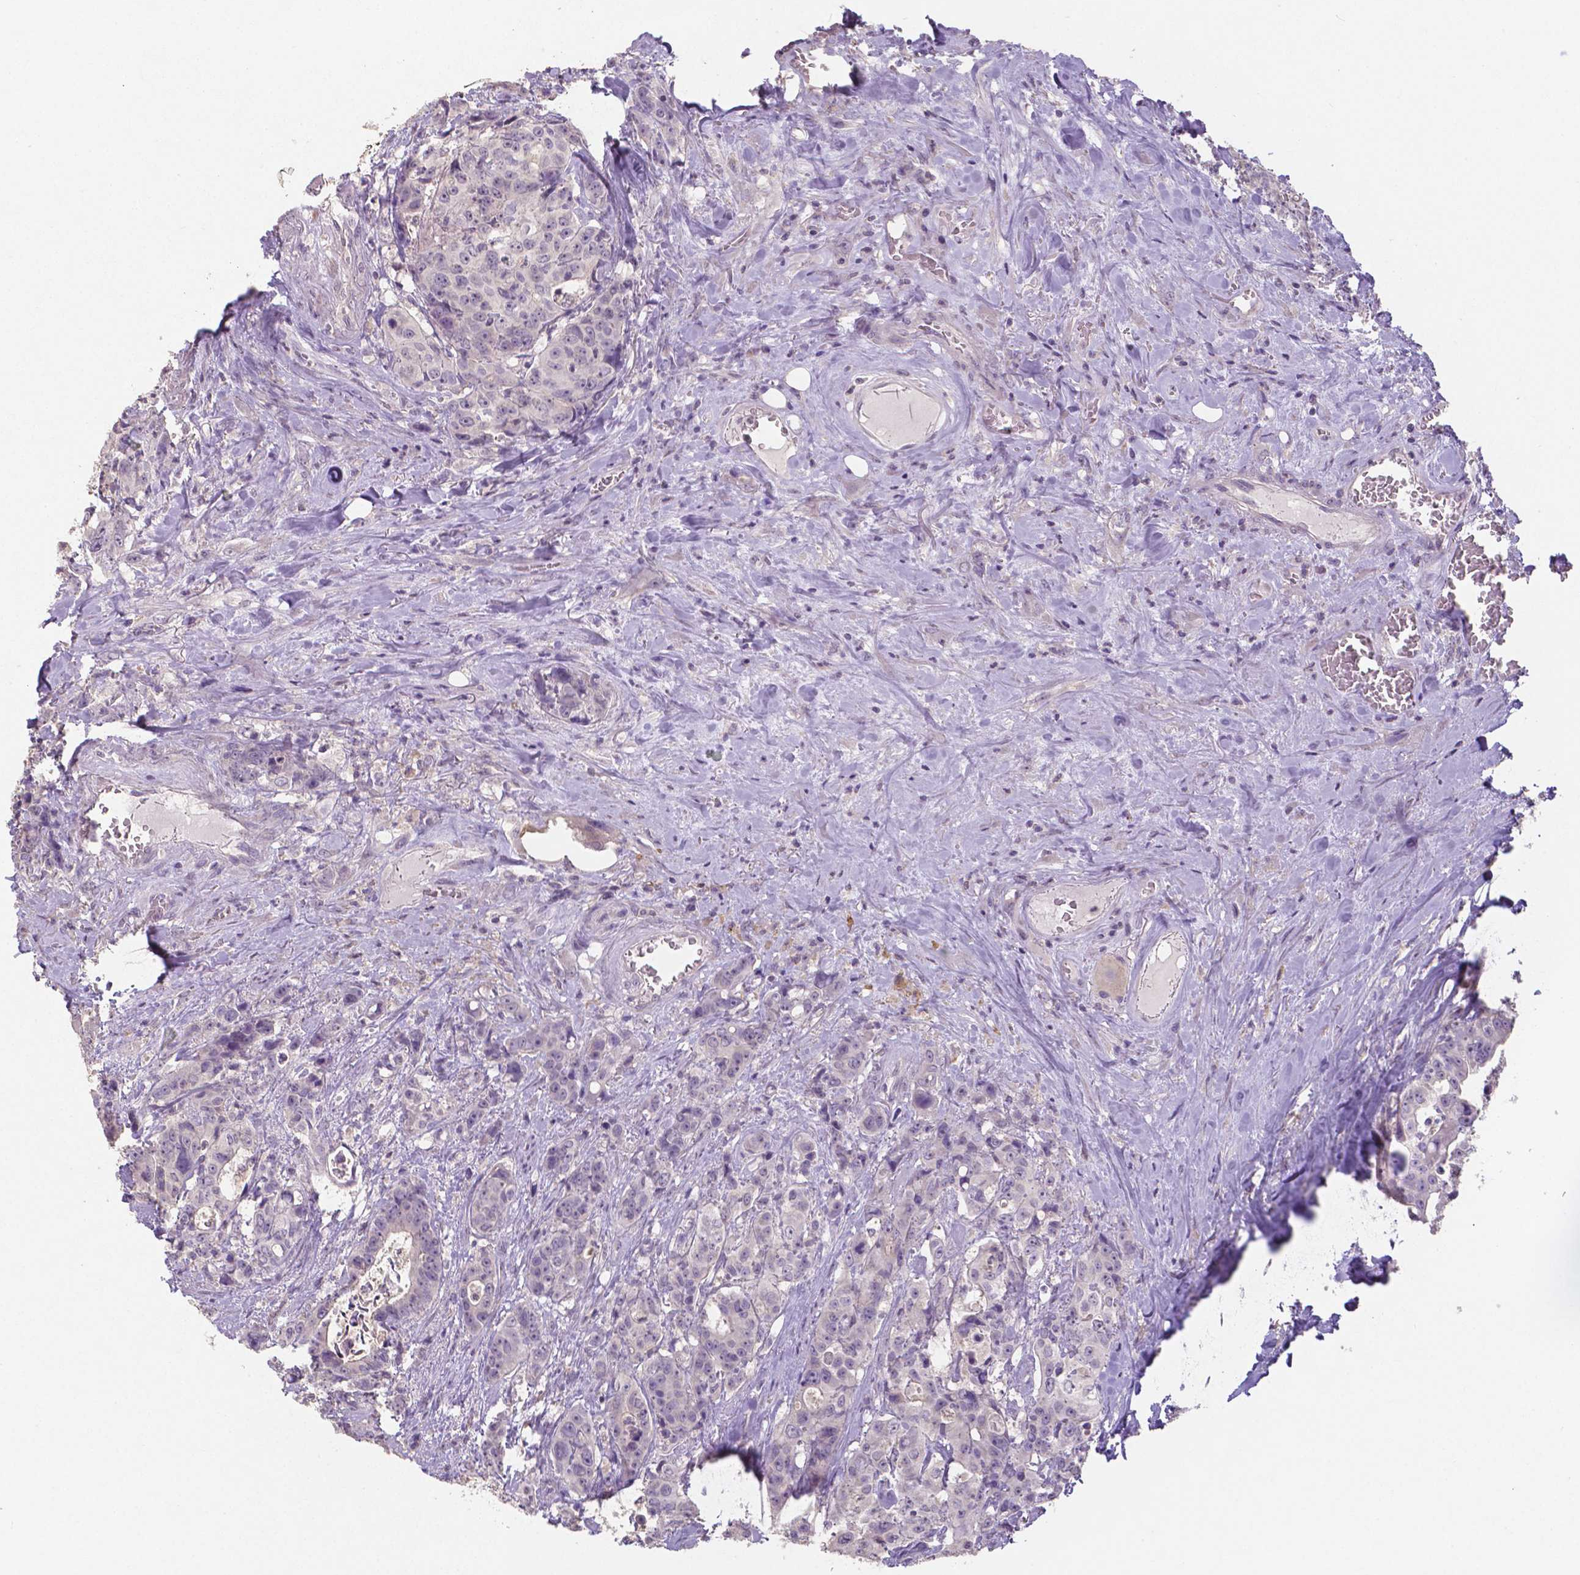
{"staining": {"intensity": "negative", "quantity": "none", "location": "none"}, "tissue": "colorectal cancer", "cell_type": "Tumor cells", "image_type": "cancer", "snomed": [{"axis": "morphology", "description": "Adenocarcinoma, NOS"}, {"axis": "topography", "description": "Rectum"}], "caption": "DAB immunohistochemical staining of human colorectal cancer (adenocarcinoma) demonstrates no significant staining in tumor cells.", "gene": "CRMP1", "patient": {"sex": "female", "age": 62}}